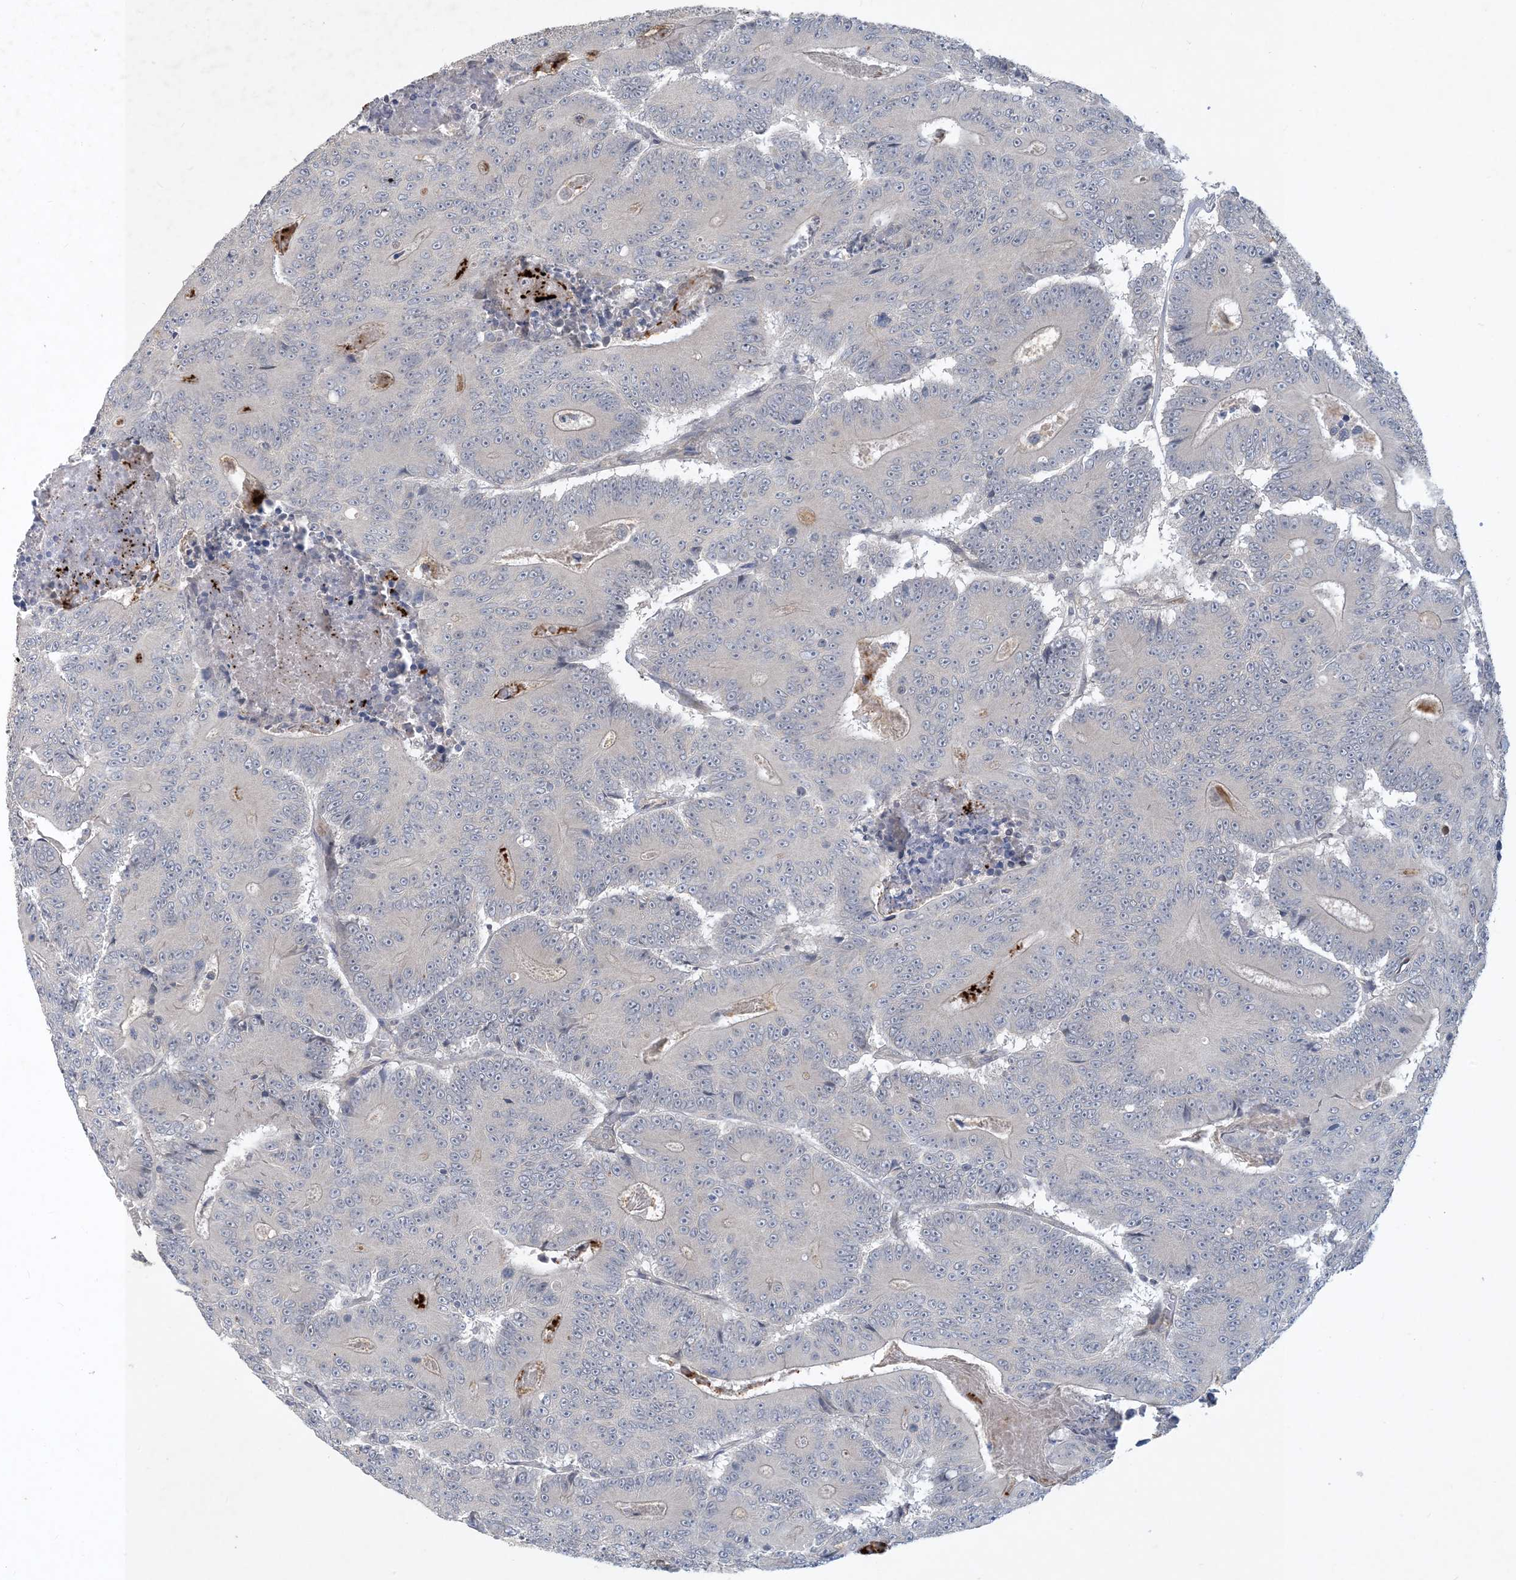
{"staining": {"intensity": "negative", "quantity": "none", "location": "none"}, "tissue": "colorectal cancer", "cell_type": "Tumor cells", "image_type": "cancer", "snomed": [{"axis": "morphology", "description": "Adenocarcinoma, NOS"}, {"axis": "topography", "description": "Colon"}], "caption": "A high-resolution photomicrograph shows immunohistochemistry staining of colorectal adenocarcinoma, which shows no significant staining in tumor cells.", "gene": "CDS1", "patient": {"sex": "male", "age": 83}}